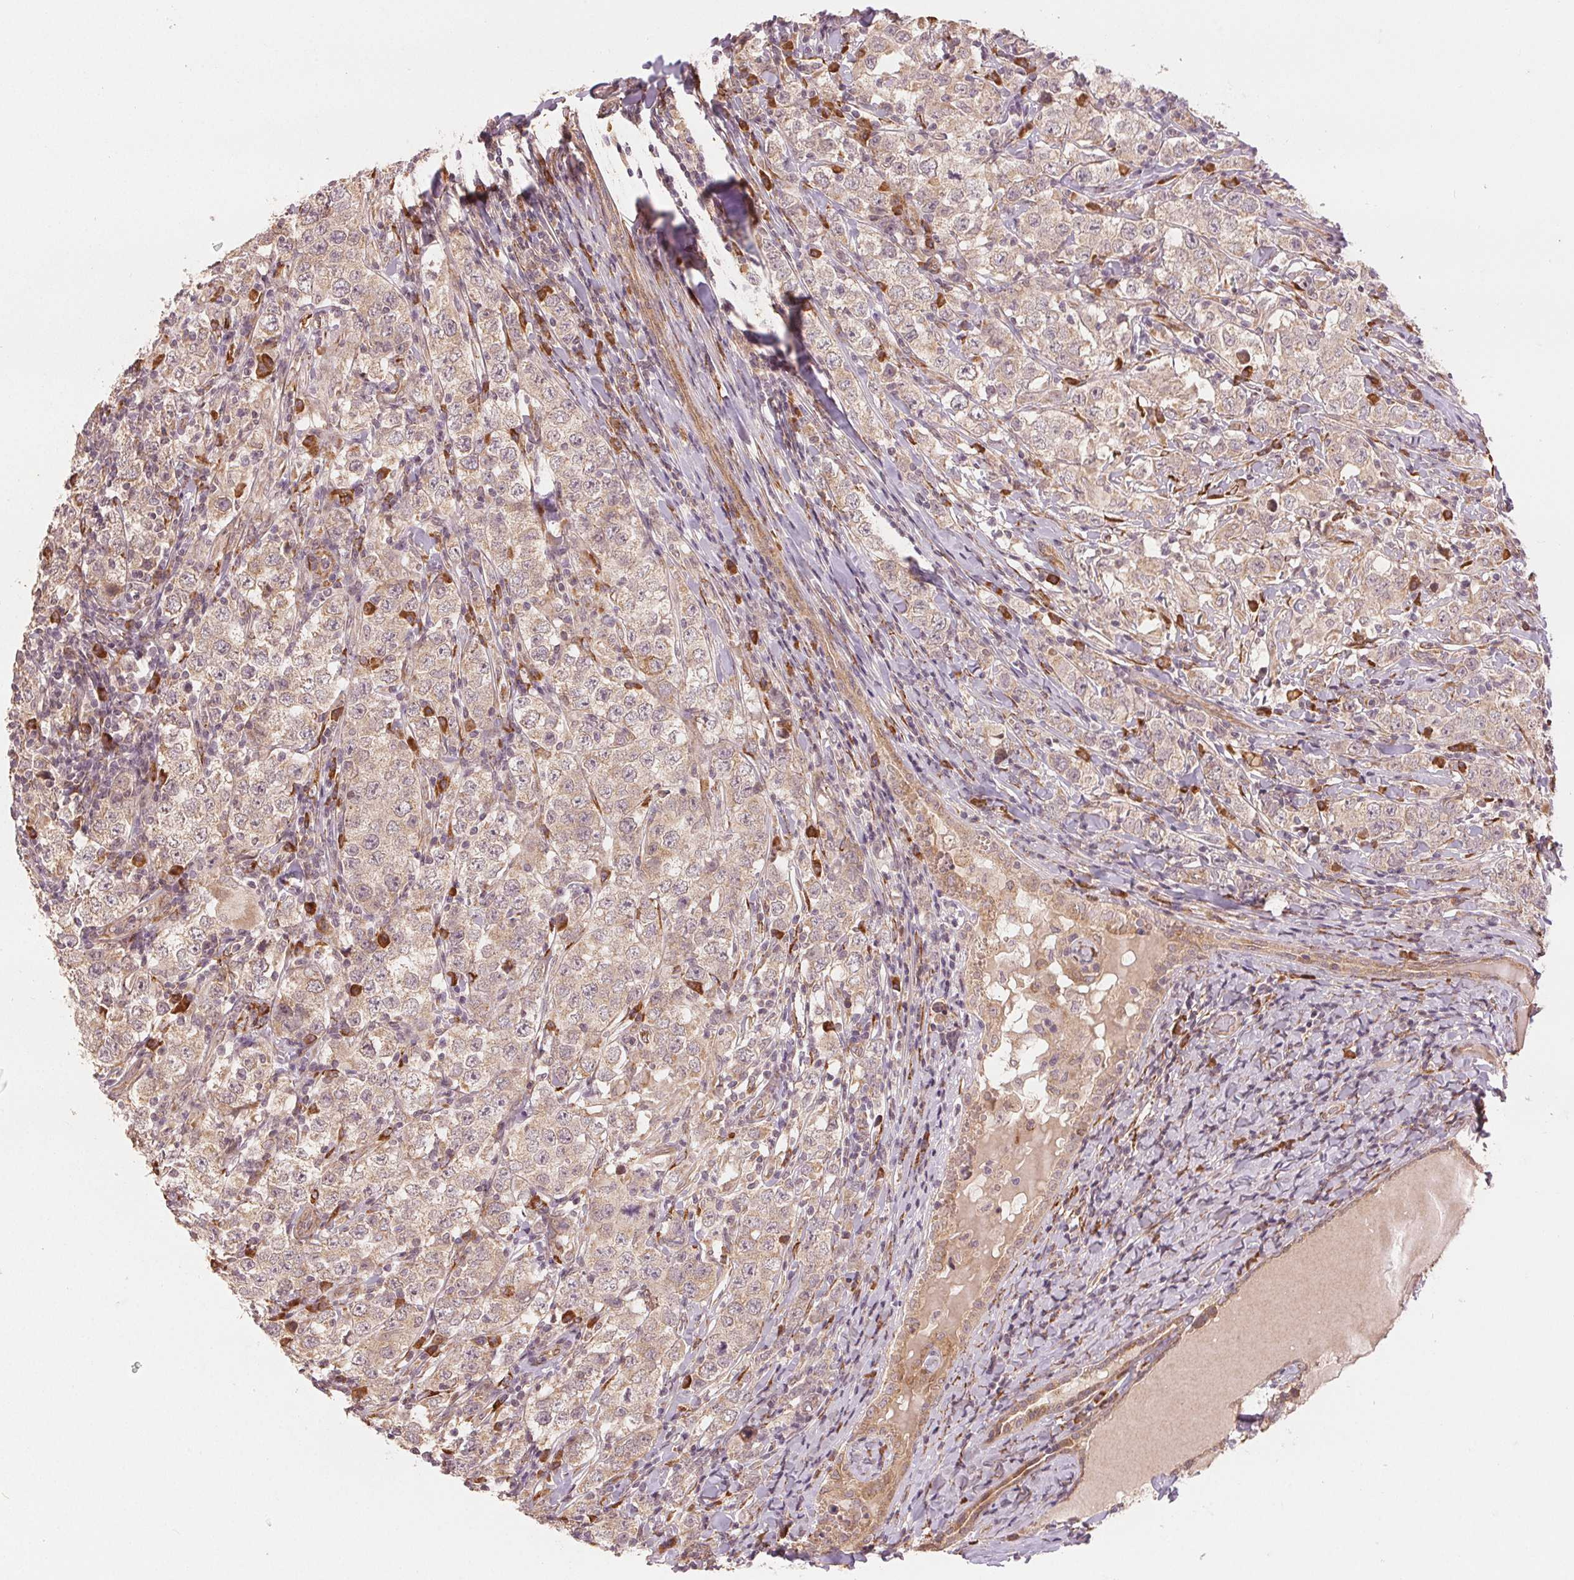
{"staining": {"intensity": "weak", "quantity": ">75%", "location": "cytoplasmic/membranous"}, "tissue": "testis cancer", "cell_type": "Tumor cells", "image_type": "cancer", "snomed": [{"axis": "morphology", "description": "Seminoma, NOS"}, {"axis": "morphology", "description": "Carcinoma, Embryonal, NOS"}, {"axis": "topography", "description": "Testis"}], "caption": "IHC staining of testis cancer (embryonal carcinoma), which shows low levels of weak cytoplasmic/membranous positivity in approximately >75% of tumor cells indicating weak cytoplasmic/membranous protein positivity. The staining was performed using DAB (brown) for protein detection and nuclei were counterstained in hematoxylin (blue).", "gene": "SLC20A1", "patient": {"sex": "male", "age": 41}}